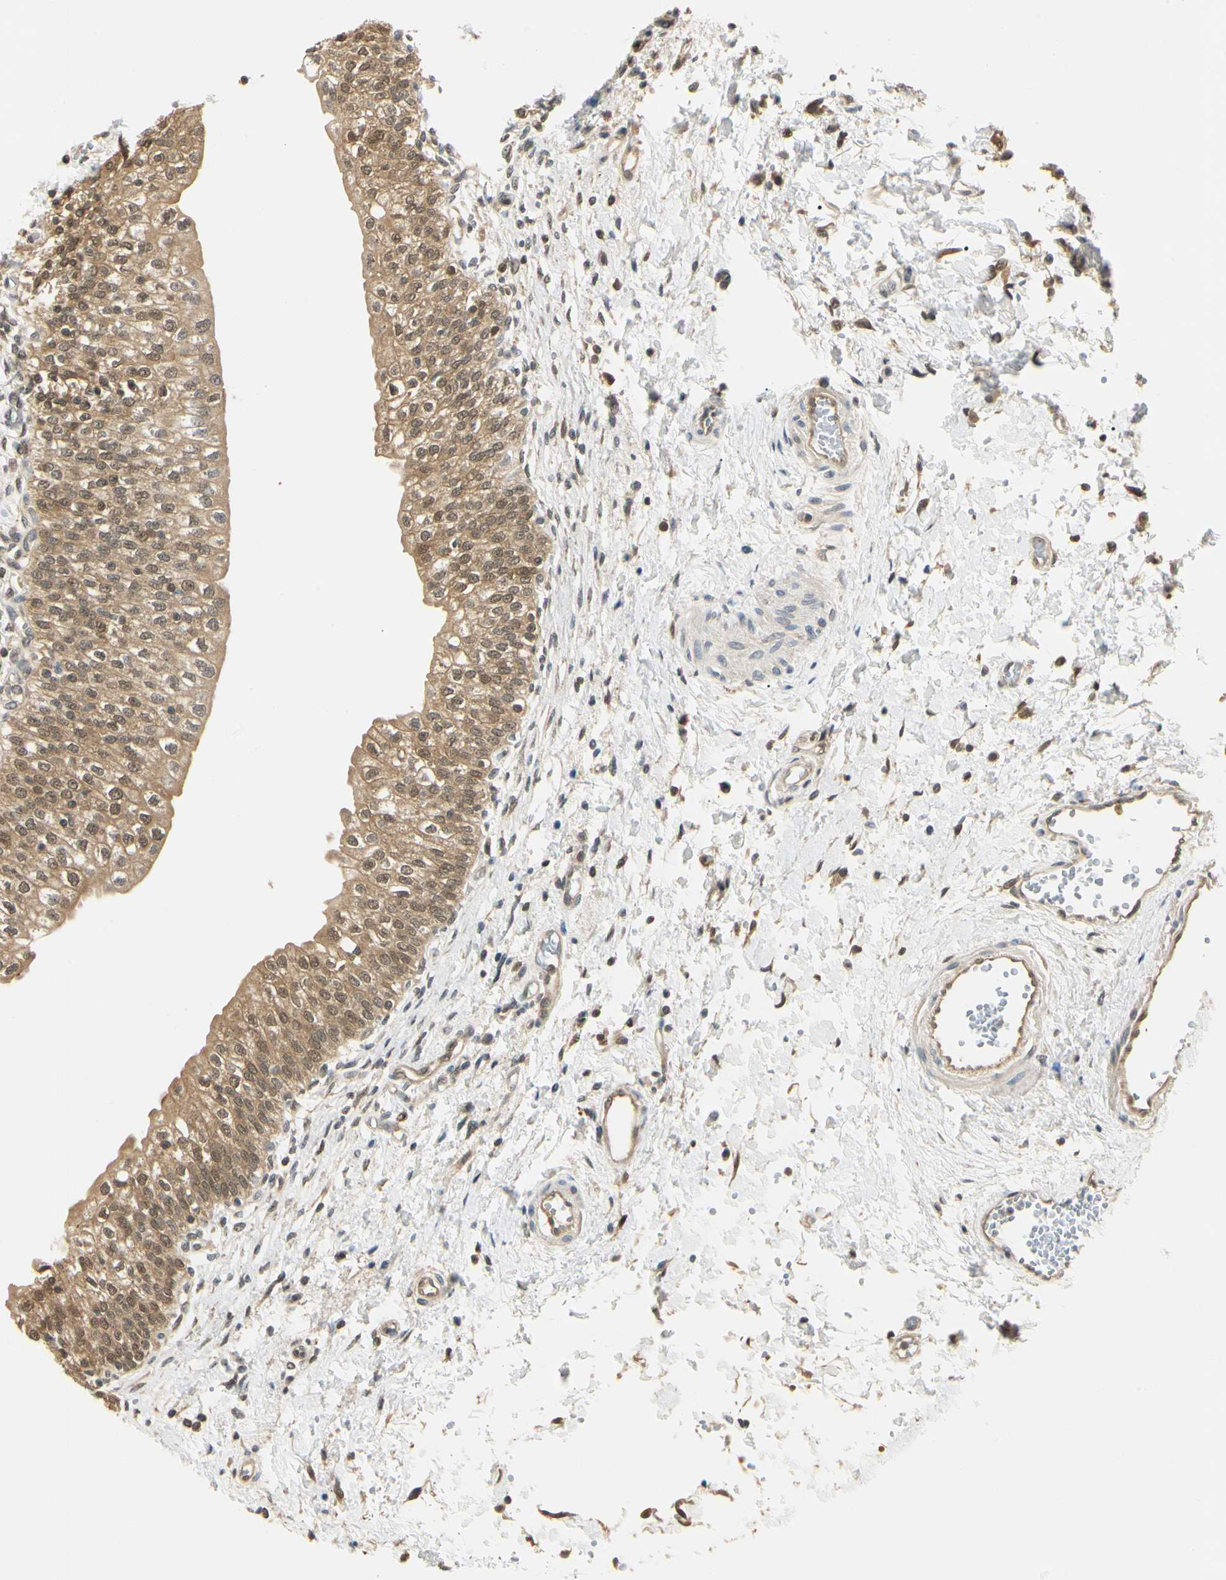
{"staining": {"intensity": "moderate", "quantity": ">75%", "location": "cytoplasmic/membranous,nuclear"}, "tissue": "urinary bladder", "cell_type": "Urothelial cells", "image_type": "normal", "snomed": [{"axis": "morphology", "description": "Normal tissue, NOS"}, {"axis": "topography", "description": "Urinary bladder"}], "caption": "Urothelial cells show medium levels of moderate cytoplasmic/membranous,nuclear expression in approximately >75% of cells in benign human urinary bladder.", "gene": "UBE2Z", "patient": {"sex": "male", "age": 55}}